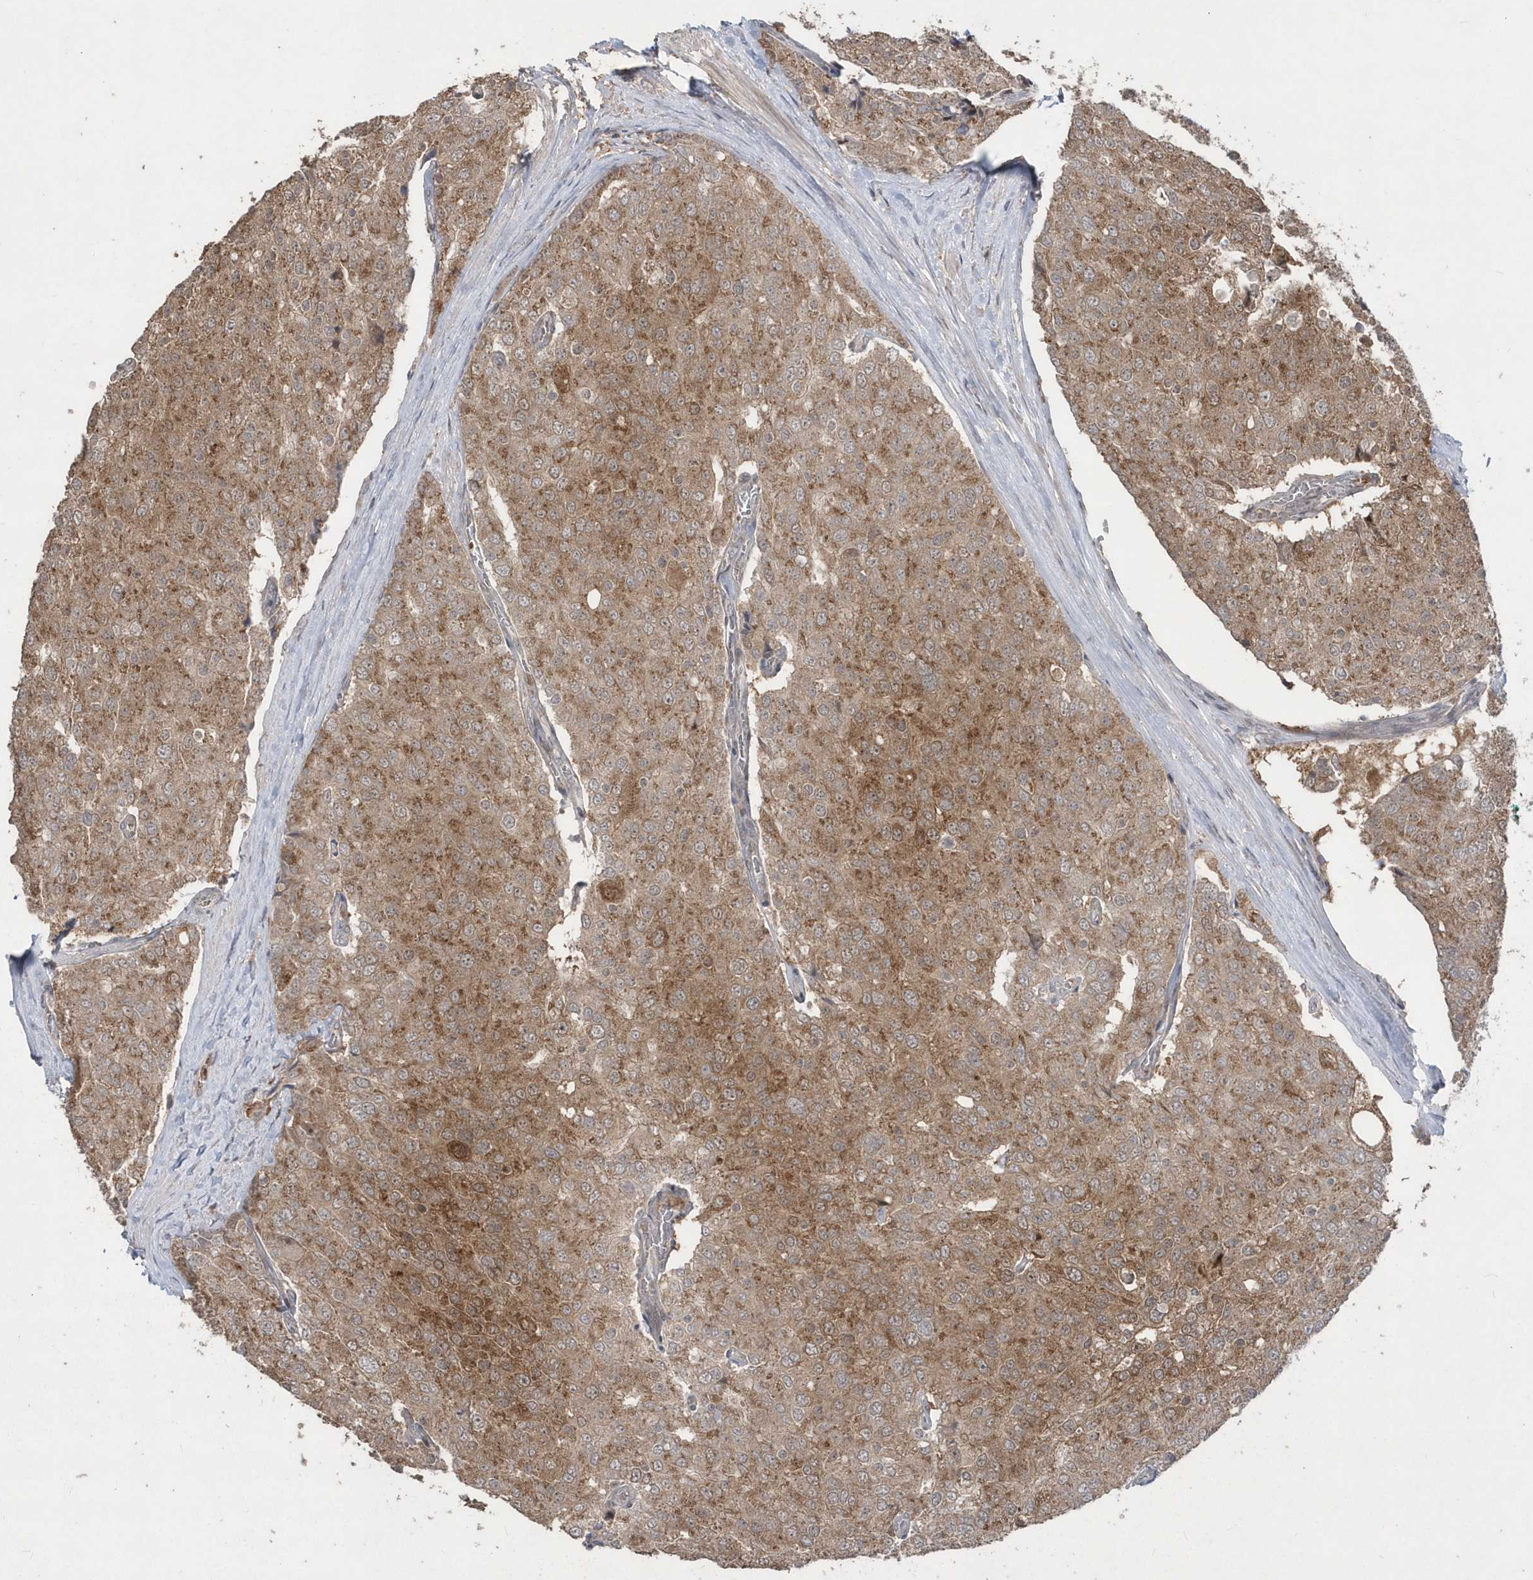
{"staining": {"intensity": "moderate", "quantity": ">75%", "location": "cytoplasmic/membranous"}, "tissue": "prostate cancer", "cell_type": "Tumor cells", "image_type": "cancer", "snomed": [{"axis": "morphology", "description": "Adenocarcinoma, High grade"}, {"axis": "topography", "description": "Prostate"}], "caption": "Human prostate cancer stained with a protein marker shows moderate staining in tumor cells.", "gene": "GEMIN6", "patient": {"sex": "male", "age": 50}}